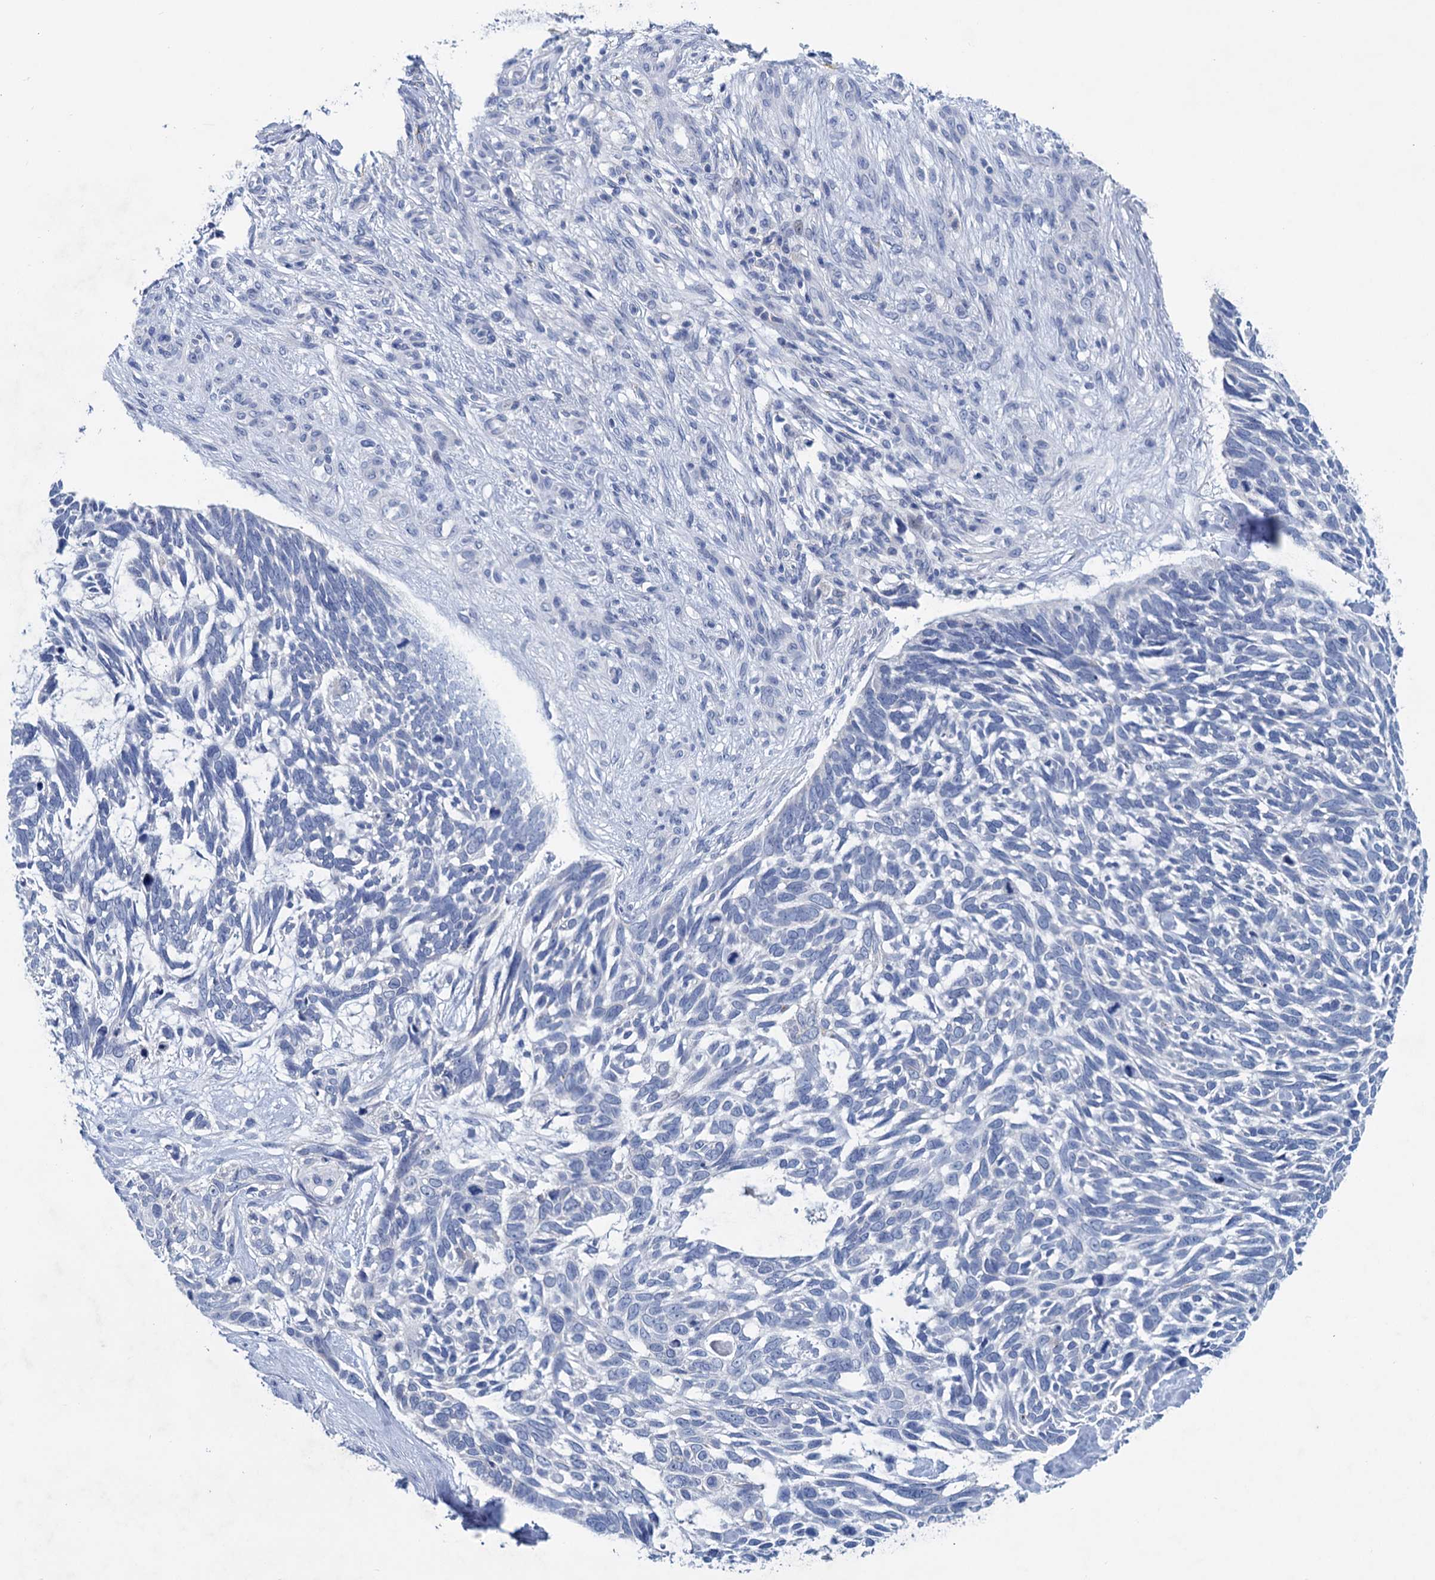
{"staining": {"intensity": "negative", "quantity": "none", "location": "none"}, "tissue": "skin cancer", "cell_type": "Tumor cells", "image_type": "cancer", "snomed": [{"axis": "morphology", "description": "Basal cell carcinoma"}, {"axis": "topography", "description": "Skin"}], "caption": "IHC photomicrograph of human basal cell carcinoma (skin) stained for a protein (brown), which displays no positivity in tumor cells.", "gene": "MYOZ3", "patient": {"sex": "male", "age": 88}}